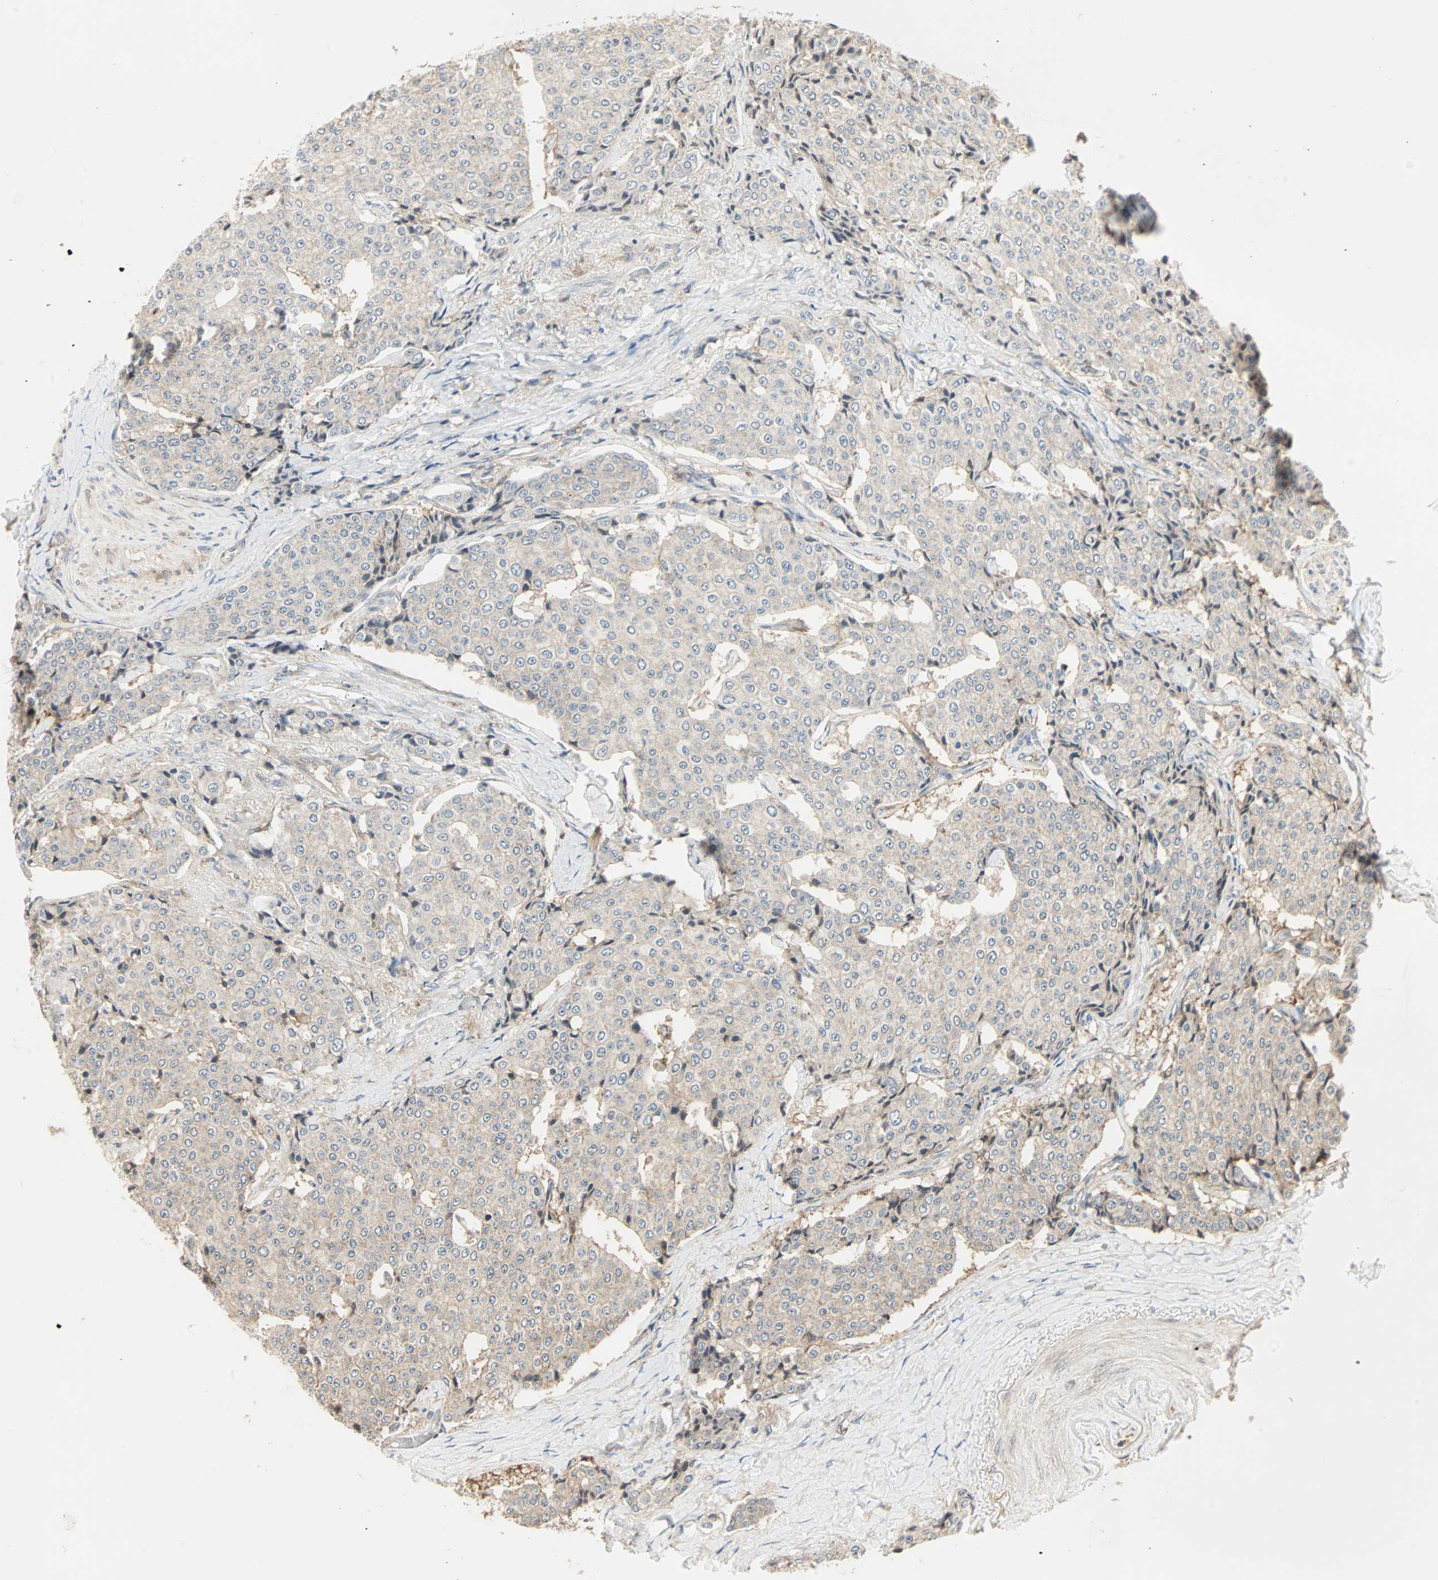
{"staining": {"intensity": "weak", "quantity": ">75%", "location": "cytoplasmic/membranous"}, "tissue": "carcinoid", "cell_type": "Tumor cells", "image_type": "cancer", "snomed": [{"axis": "morphology", "description": "Carcinoid, malignant, NOS"}, {"axis": "topography", "description": "Colon"}], "caption": "Immunohistochemistry of human carcinoid (malignant) demonstrates low levels of weak cytoplasmic/membranous positivity in about >75% of tumor cells.", "gene": "GNAI2", "patient": {"sex": "female", "age": 61}}